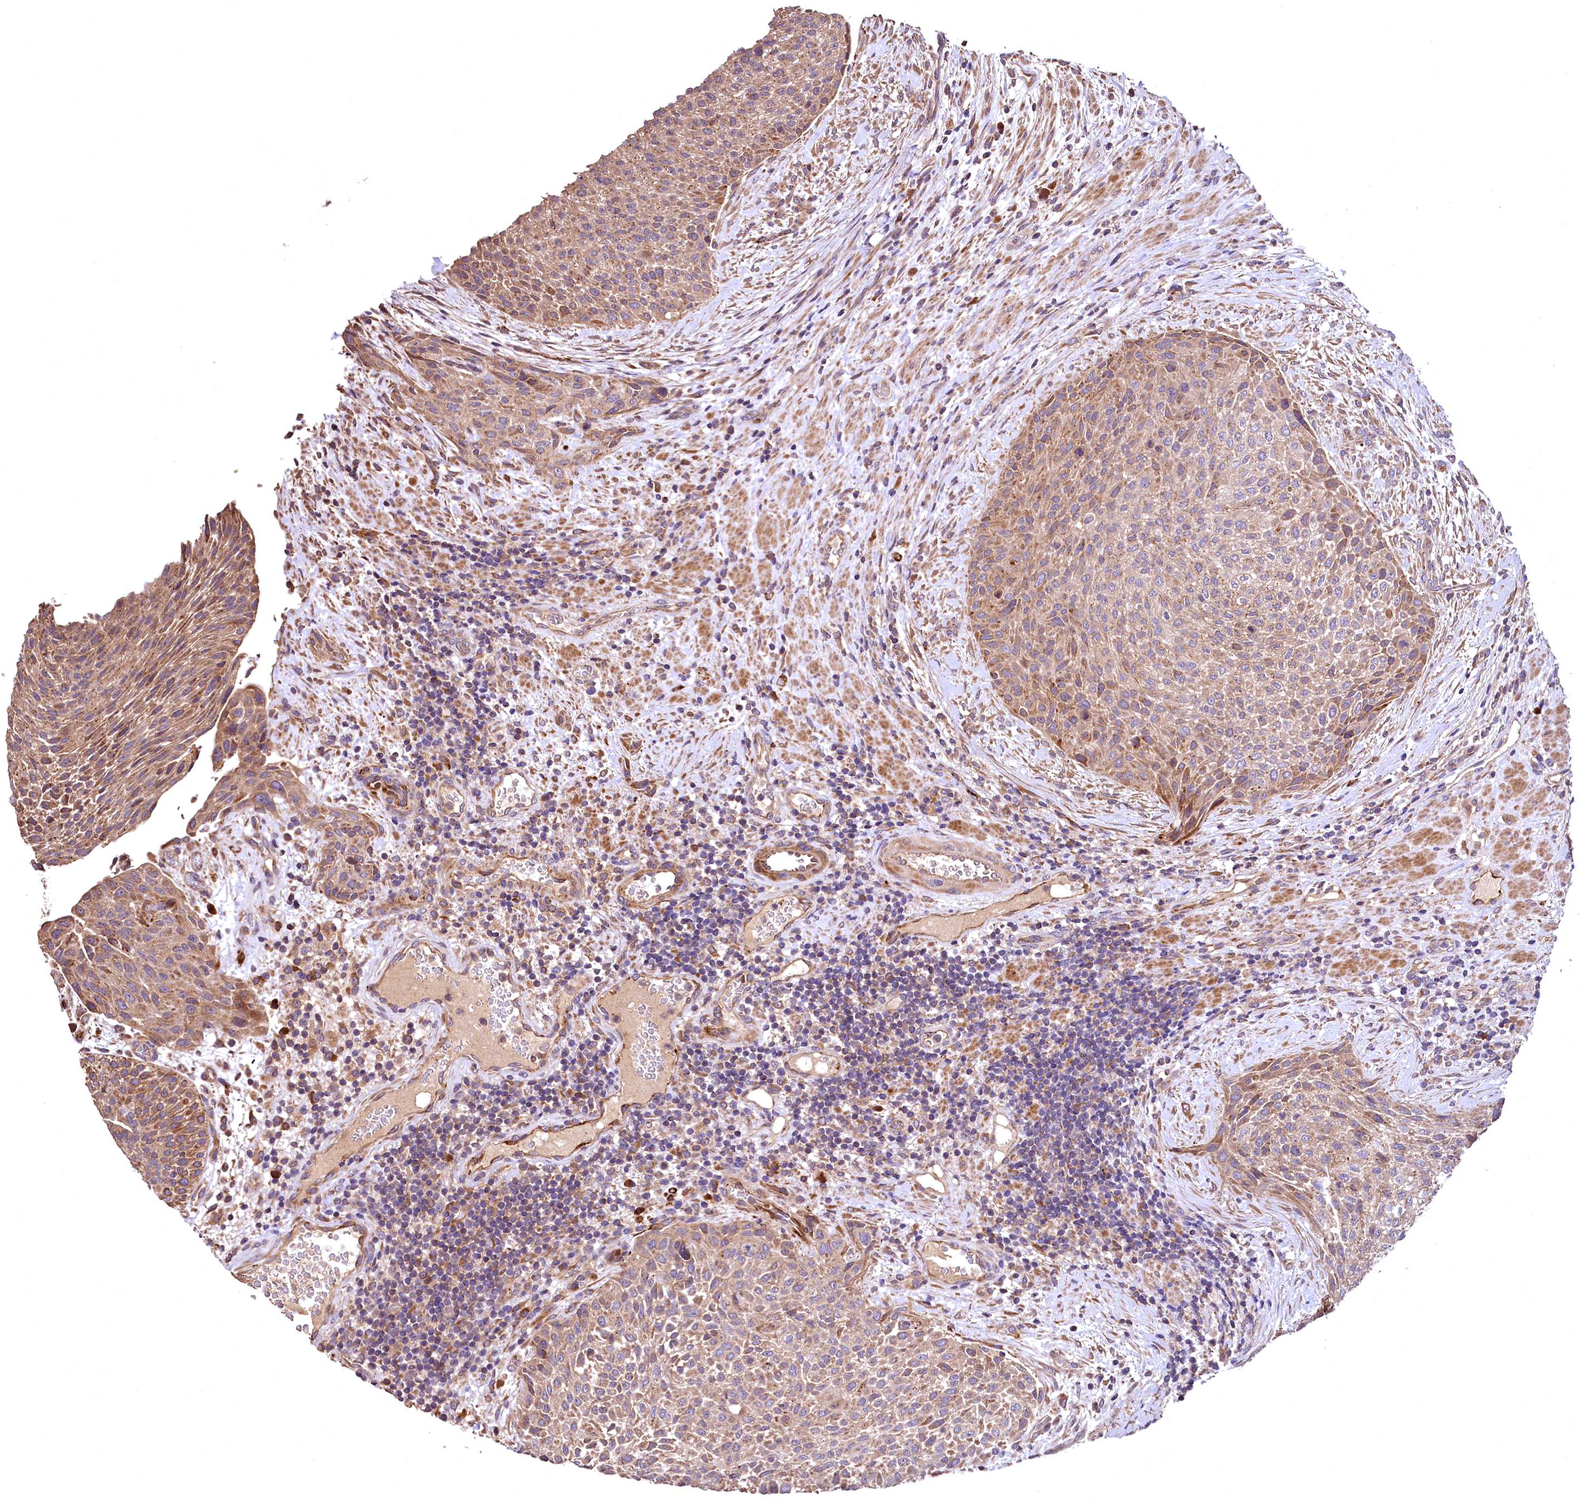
{"staining": {"intensity": "moderate", "quantity": ">75%", "location": "cytoplasmic/membranous"}, "tissue": "urothelial cancer", "cell_type": "Tumor cells", "image_type": "cancer", "snomed": [{"axis": "morphology", "description": "Normal tissue, NOS"}, {"axis": "morphology", "description": "Urothelial carcinoma, NOS"}, {"axis": "topography", "description": "Urinary bladder"}, {"axis": "topography", "description": "Peripheral nerve tissue"}], "caption": "DAB immunohistochemical staining of urothelial cancer exhibits moderate cytoplasmic/membranous protein staining in about >75% of tumor cells.", "gene": "RASSF1", "patient": {"sex": "male", "age": 35}}